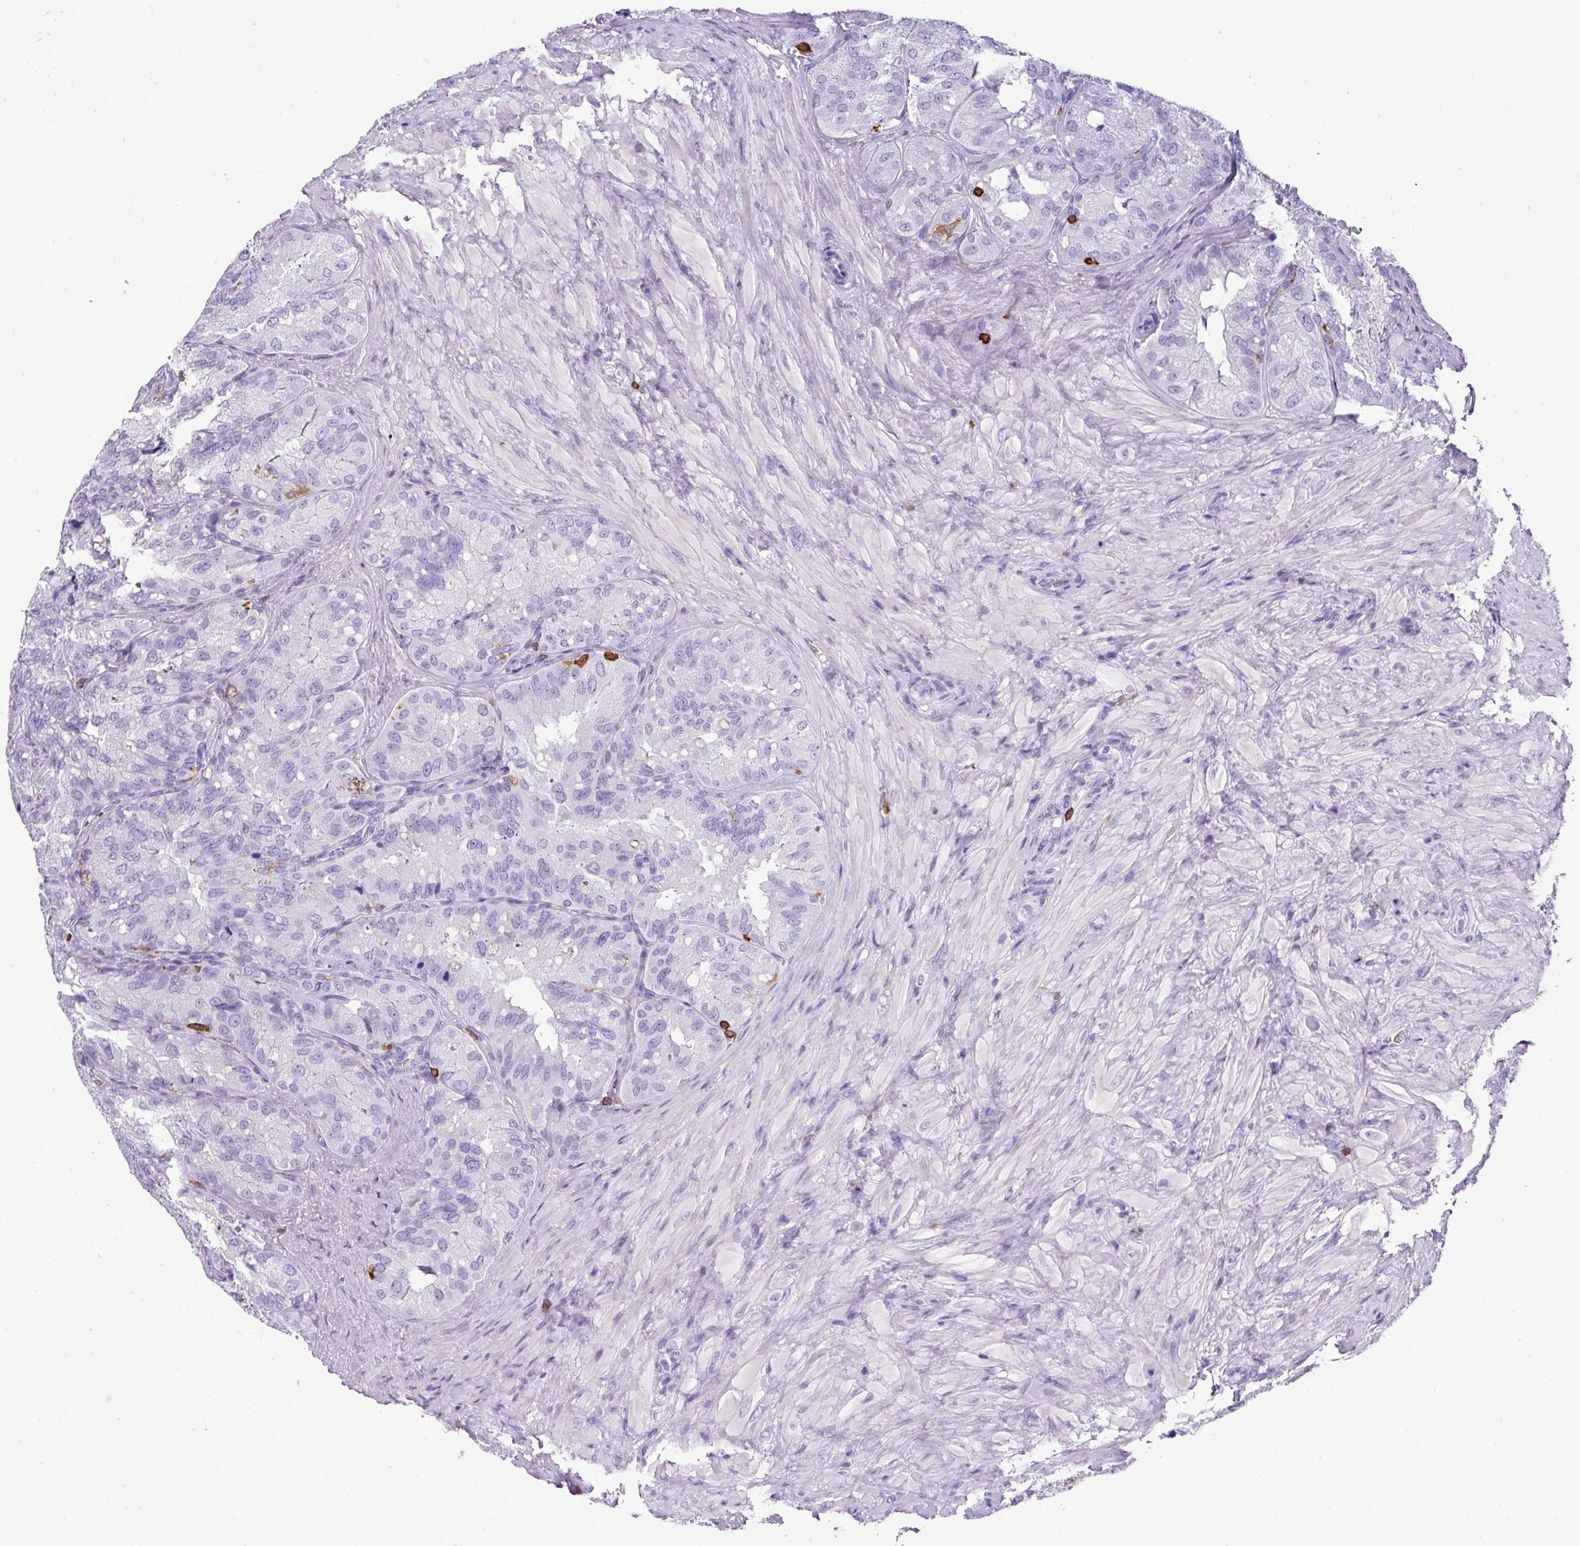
{"staining": {"intensity": "negative", "quantity": "none", "location": "none"}, "tissue": "seminal vesicle", "cell_type": "Glandular cells", "image_type": "normal", "snomed": [{"axis": "morphology", "description": "Normal tissue, NOS"}, {"axis": "topography", "description": "Seminal veicle"}], "caption": "IHC micrograph of unremarkable human seminal vesicle stained for a protein (brown), which exhibits no positivity in glandular cells.", "gene": "FAM228B", "patient": {"sex": "male", "age": 69}}